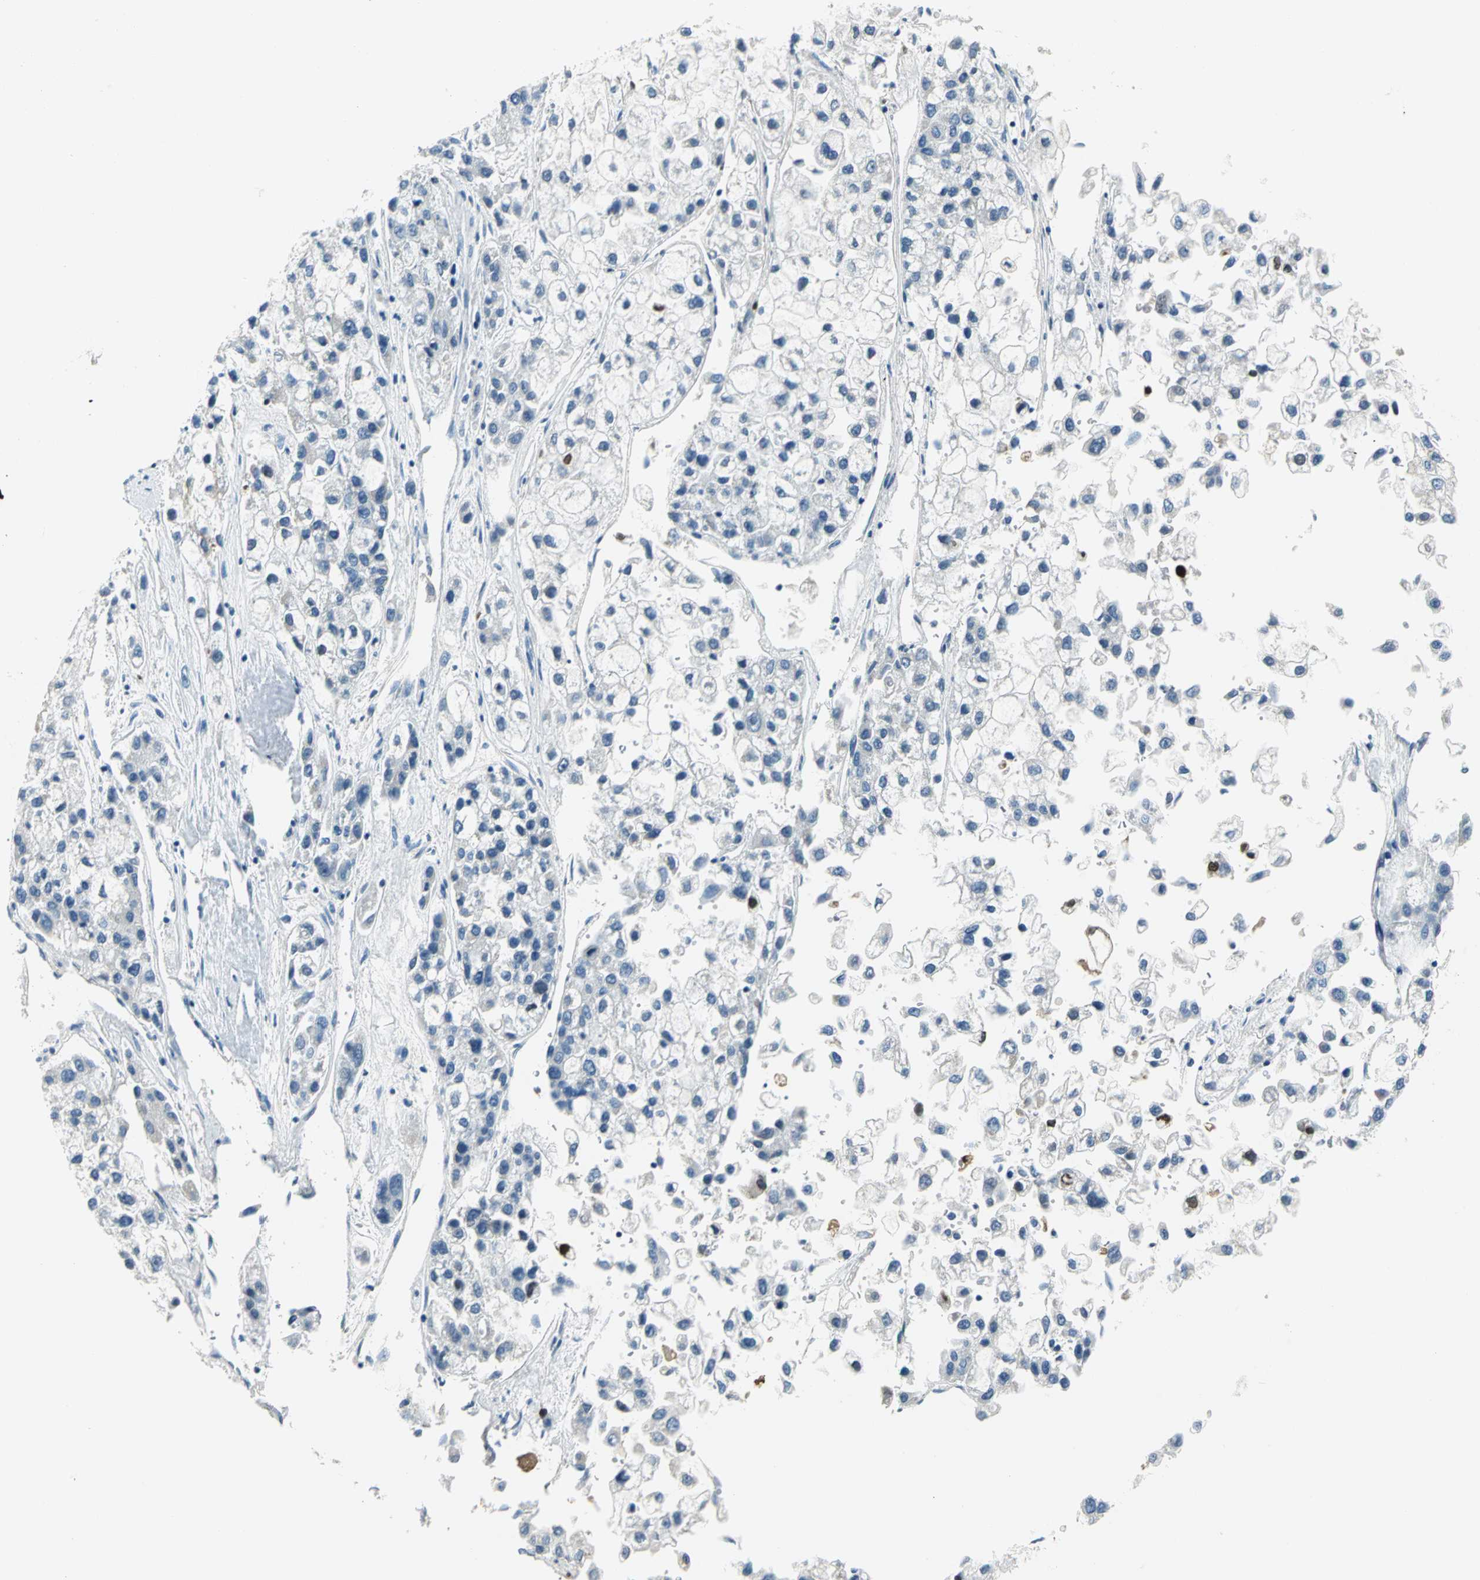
{"staining": {"intensity": "negative", "quantity": "none", "location": "none"}, "tissue": "liver cancer", "cell_type": "Tumor cells", "image_type": "cancer", "snomed": [{"axis": "morphology", "description": "Carcinoma, Hepatocellular, NOS"}, {"axis": "topography", "description": "Liver"}], "caption": "Hepatocellular carcinoma (liver) stained for a protein using immunohistochemistry reveals no positivity tumor cells.", "gene": "ALOX15", "patient": {"sex": "female", "age": 66}}